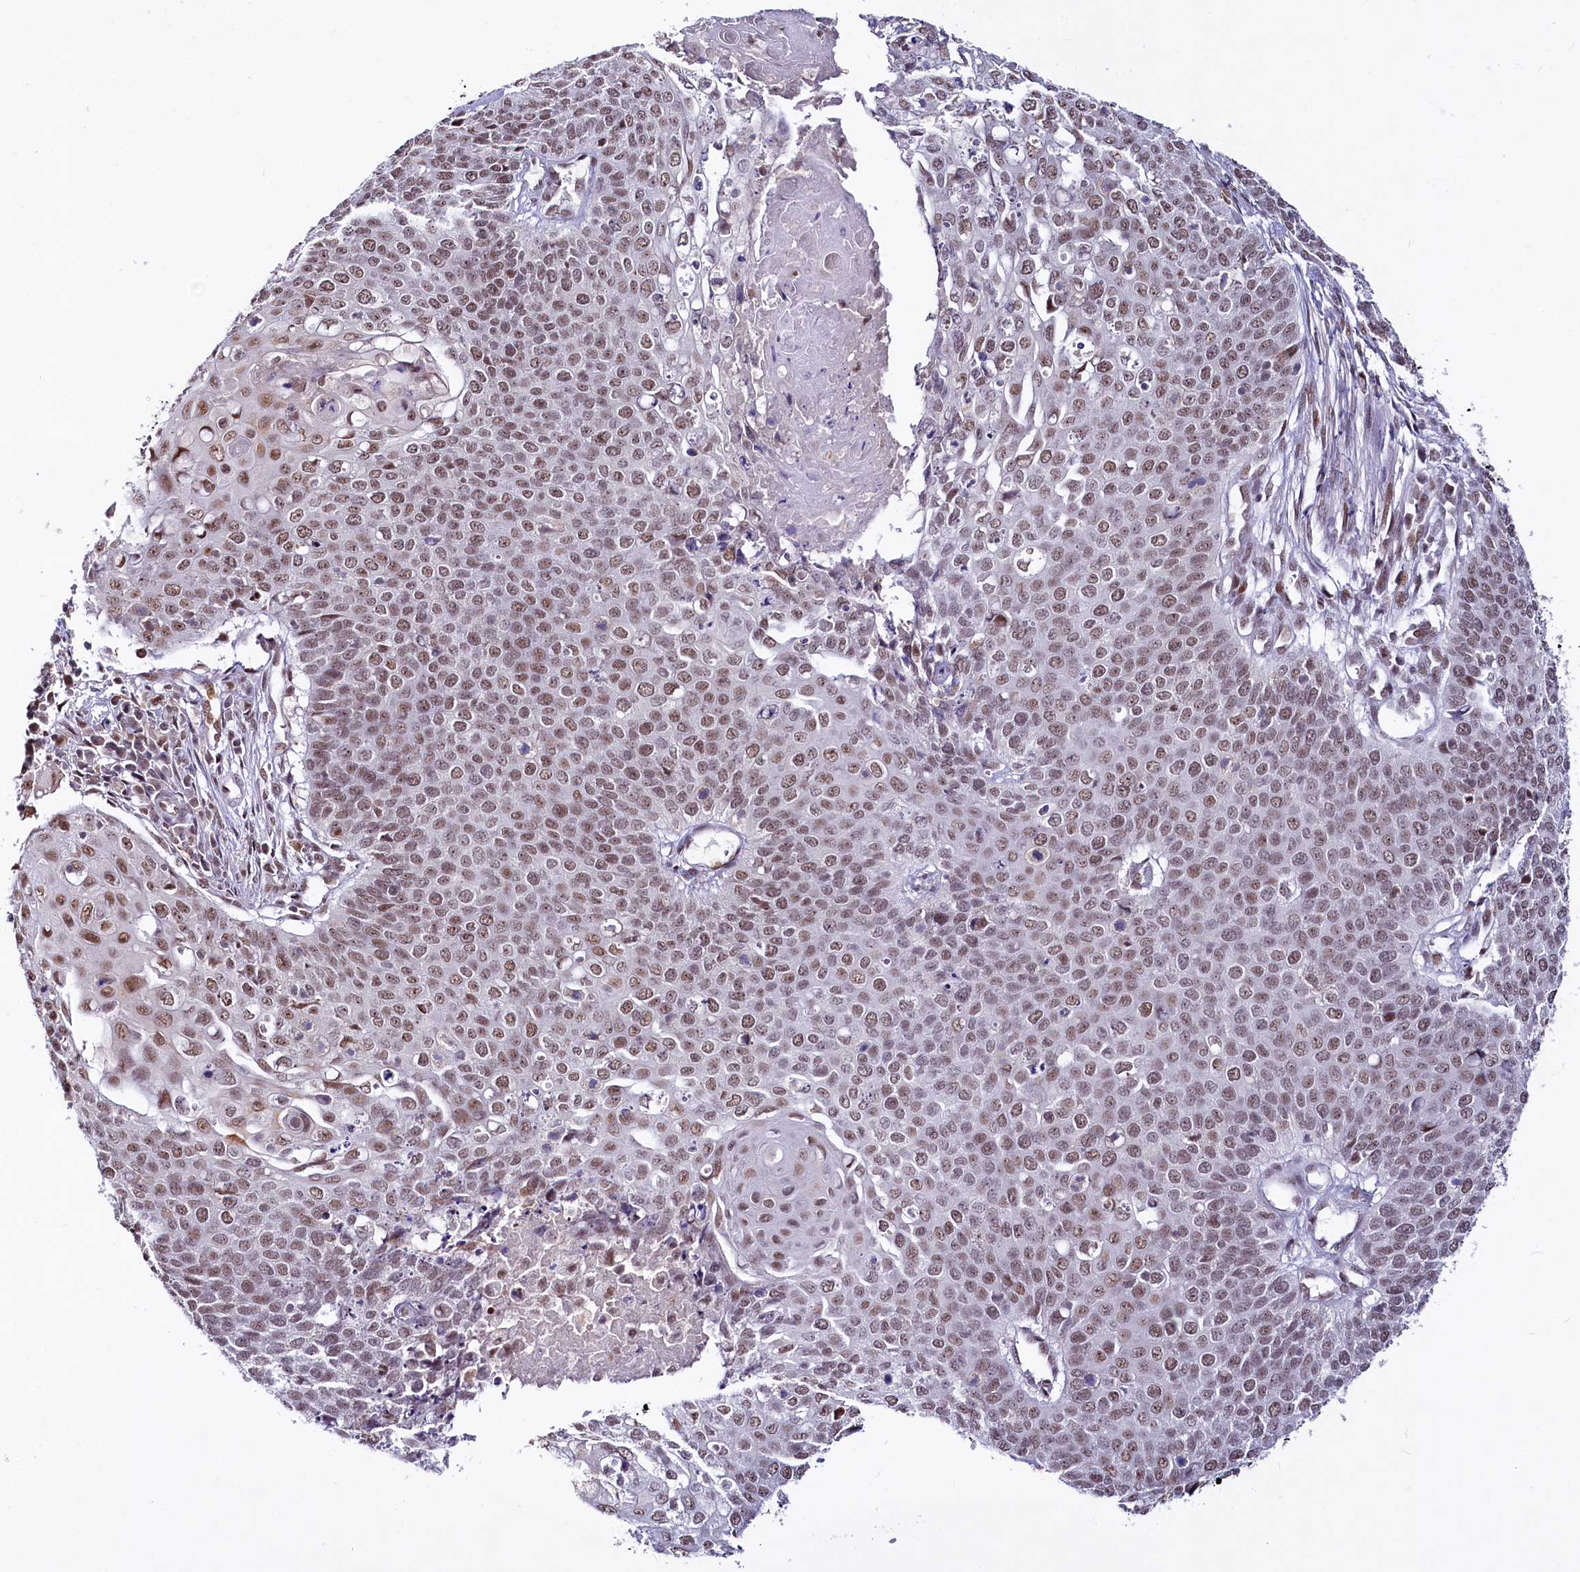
{"staining": {"intensity": "moderate", "quantity": ">75%", "location": "nuclear"}, "tissue": "cervical cancer", "cell_type": "Tumor cells", "image_type": "cancer", "snomed": [{"axis": "morphology", "description": "Squamous cell carcinoma, NOS"}, {"axis": "topography", "description": "Cervix"}], "caption": "This is an image of immunohistochemistry staining of cervical cancer (squamous cell carcinoma), which shows moderate expression in the nuclear of tumor cells.", "gene": "SCAF11", "patient": {"sex": "female", "age": 39}}